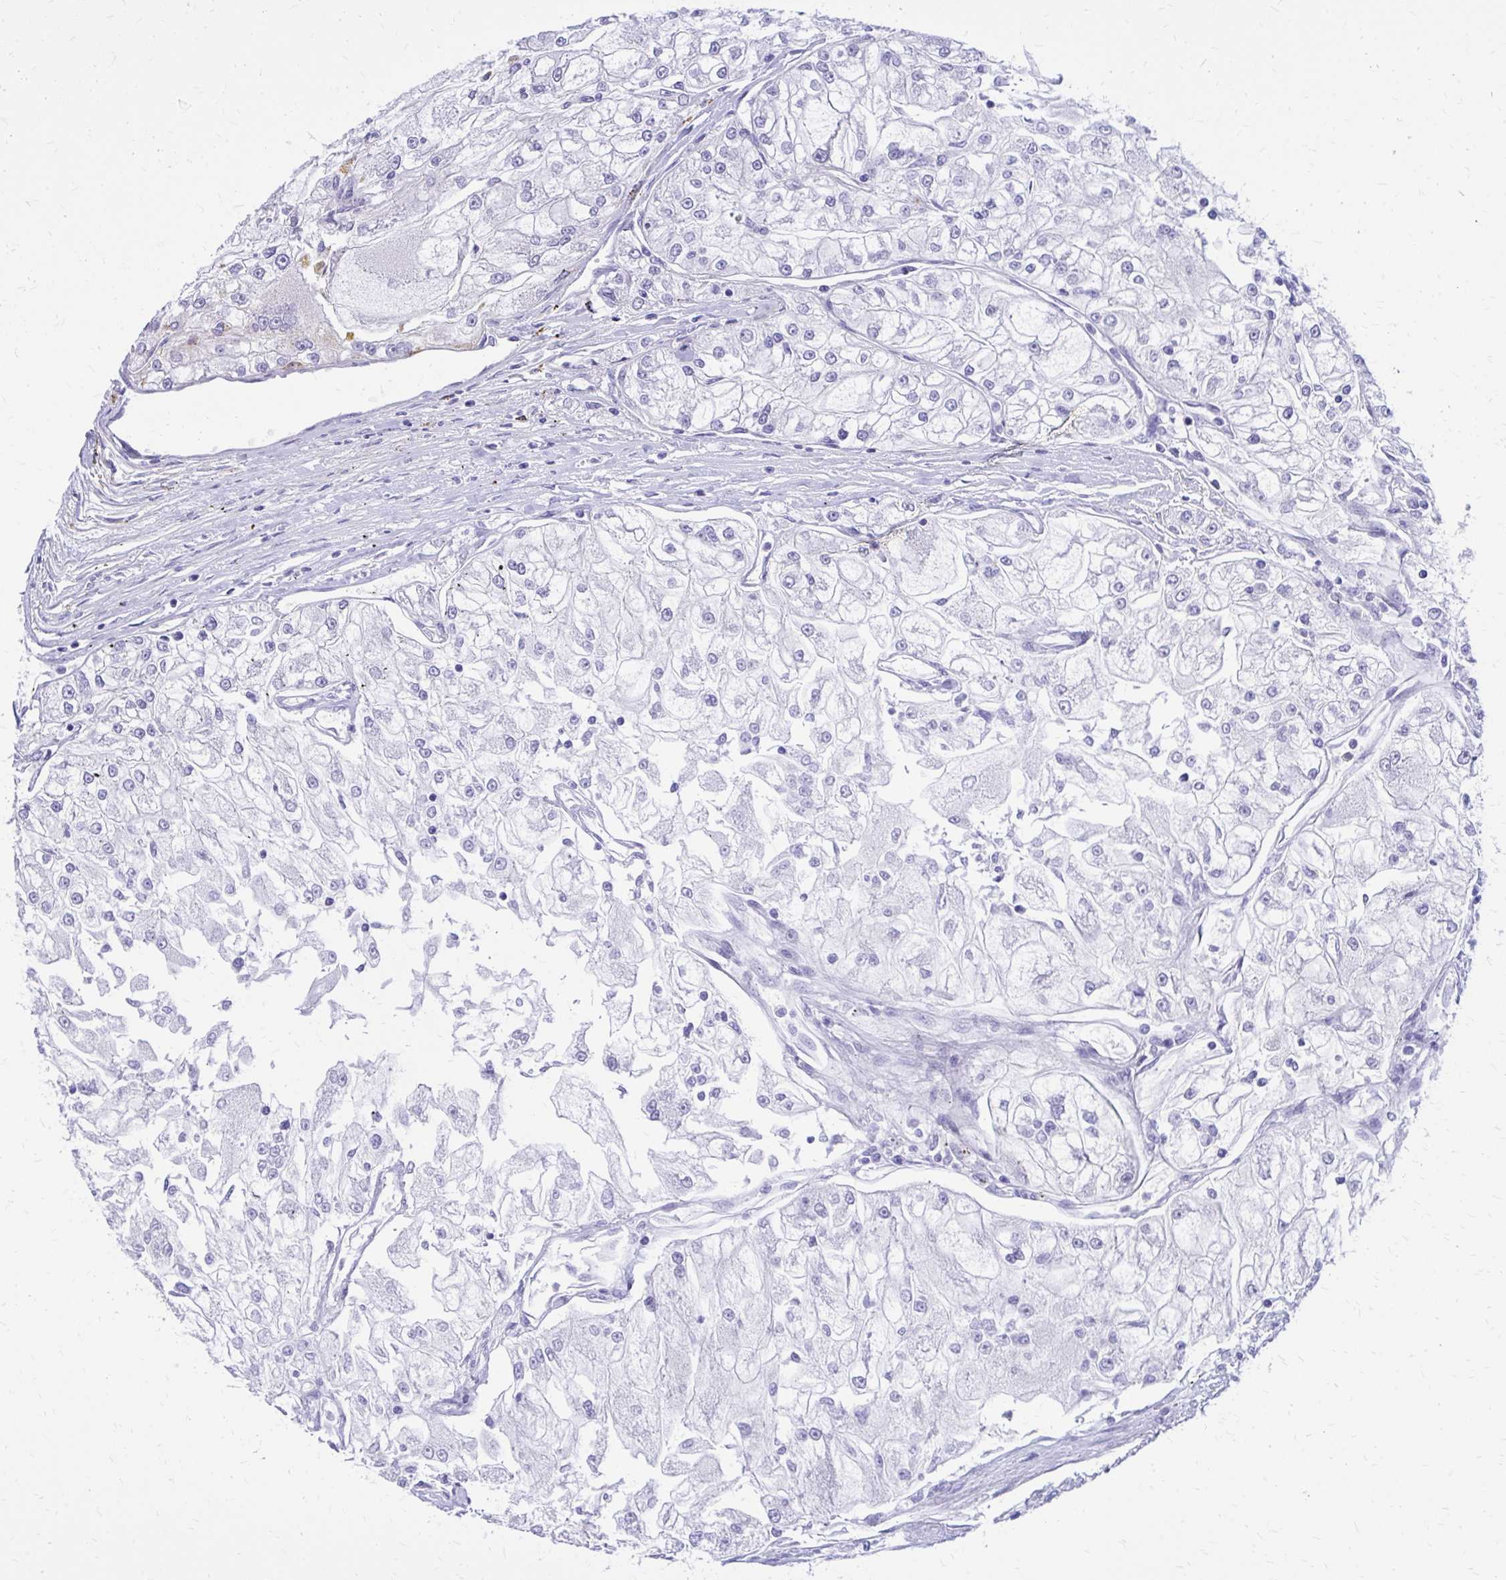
{"staining": {"intensity": "negative", "quantity": "none", "location": "none"}, "tissue": "renal cancer", "cell_type": "Tumor cells", "image_type": "cancer", "snomed": [{"axis": "morphology", "description": "Adenocarcinoma, NOS"}, {"axis": "topography", "description": "Kidney"}], "caption": "Immunohistochemical staining of renal adenocarcinoma displays no significant positivity in tumor cells.", "gene": "ADAMTSL1", "patient": {"sex": "female", "age": 72}}